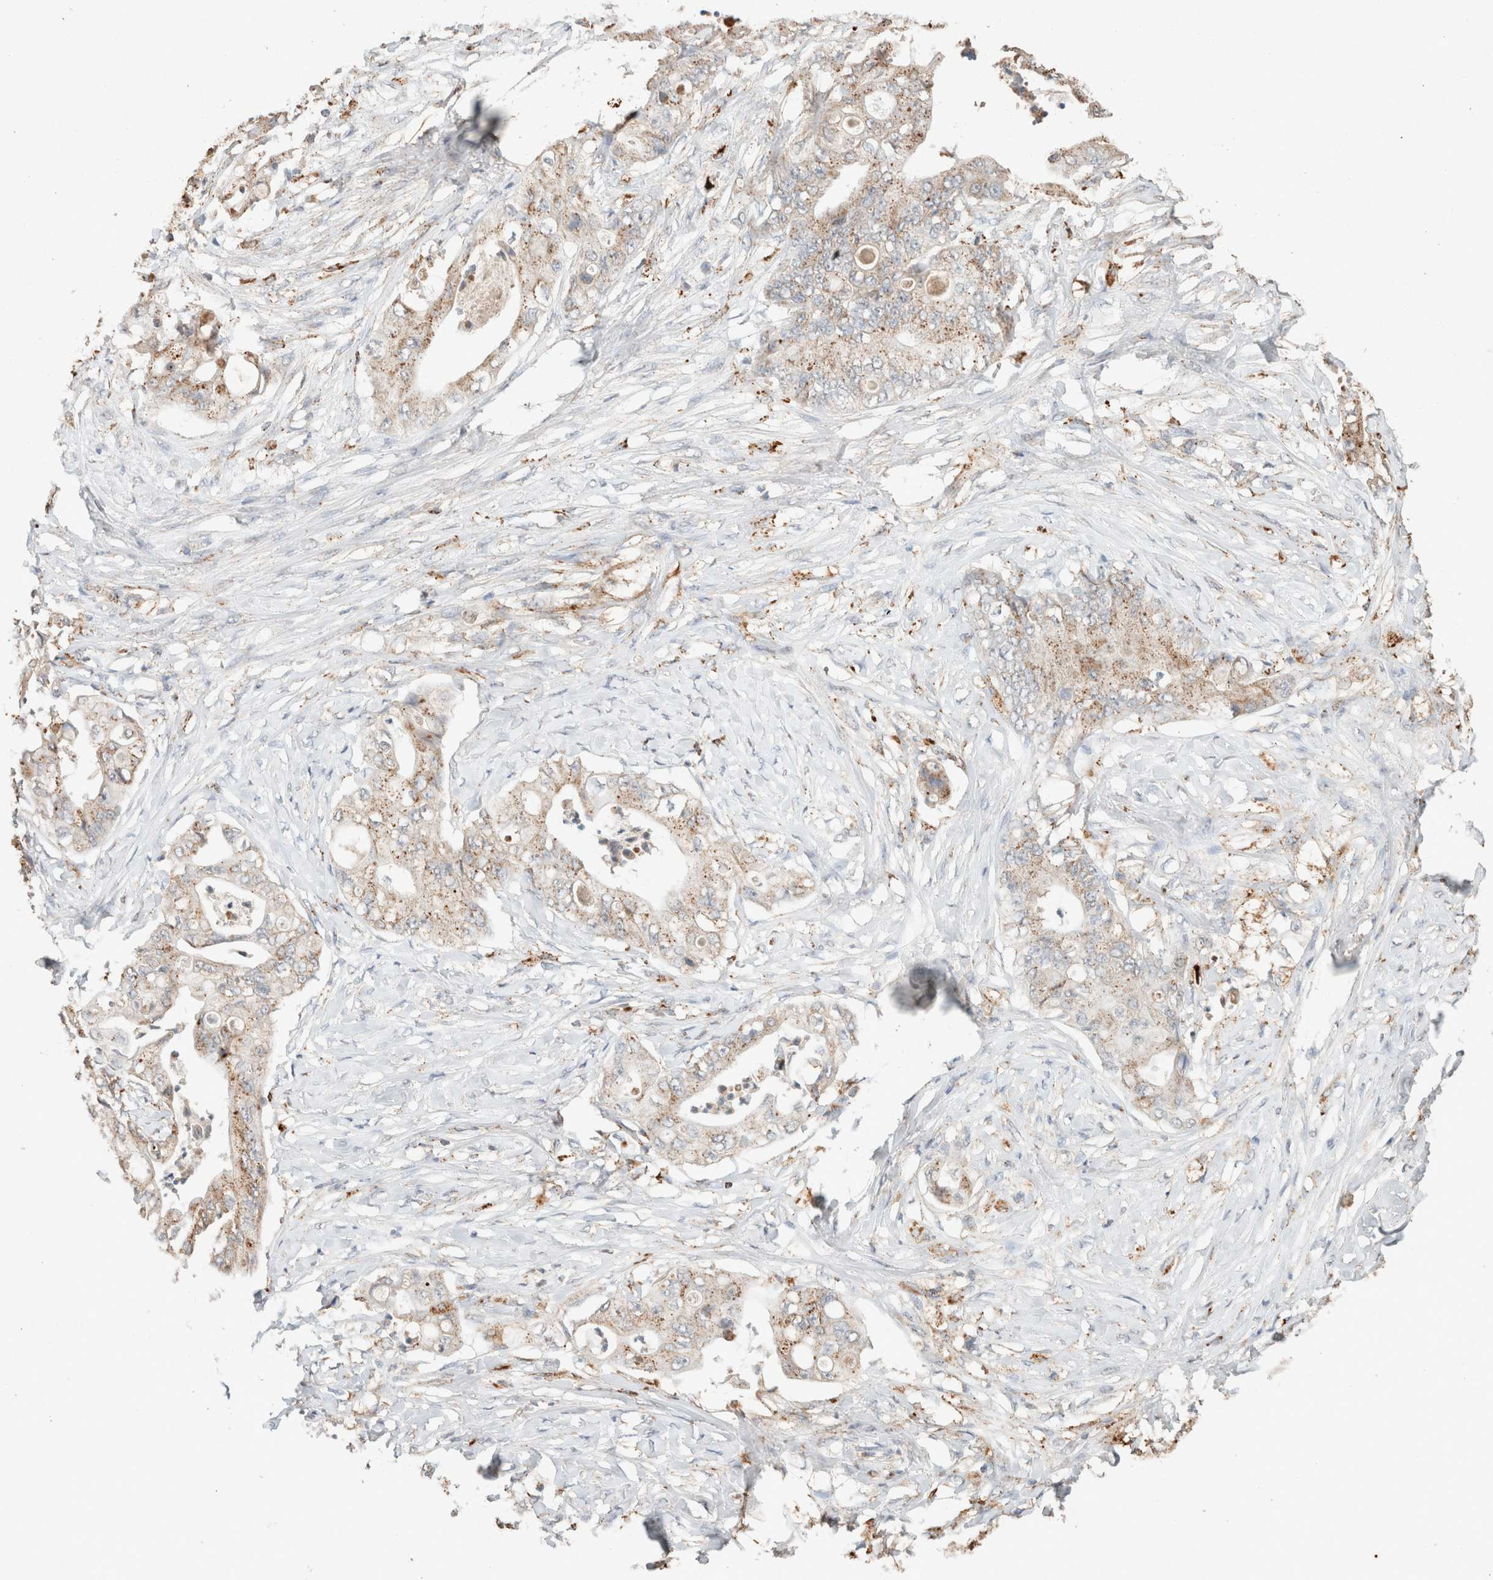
{"staining": {"intensity": "weak", "quantity": ">75%", "location": "cytoplasmic/membranous"}, "tissue": "stomach cancer", "cell_type": "Tumor cells", "image_type": "cancer", "snomed": [{"axis": "morphology", "description": "Adenocarcinoma, NOS"}, {"axis": "topography", "description": "Stomach"}], "caption": "IHC of human stomach cancer demonstrates low levels of weak cytoplasmic/membranous expression in about >75% of tumor cells. (Brightfield microscopy of DAB IHC at high magnification).", "gene": "CTSC", "patient": {"sex": "female", "age": 73}}